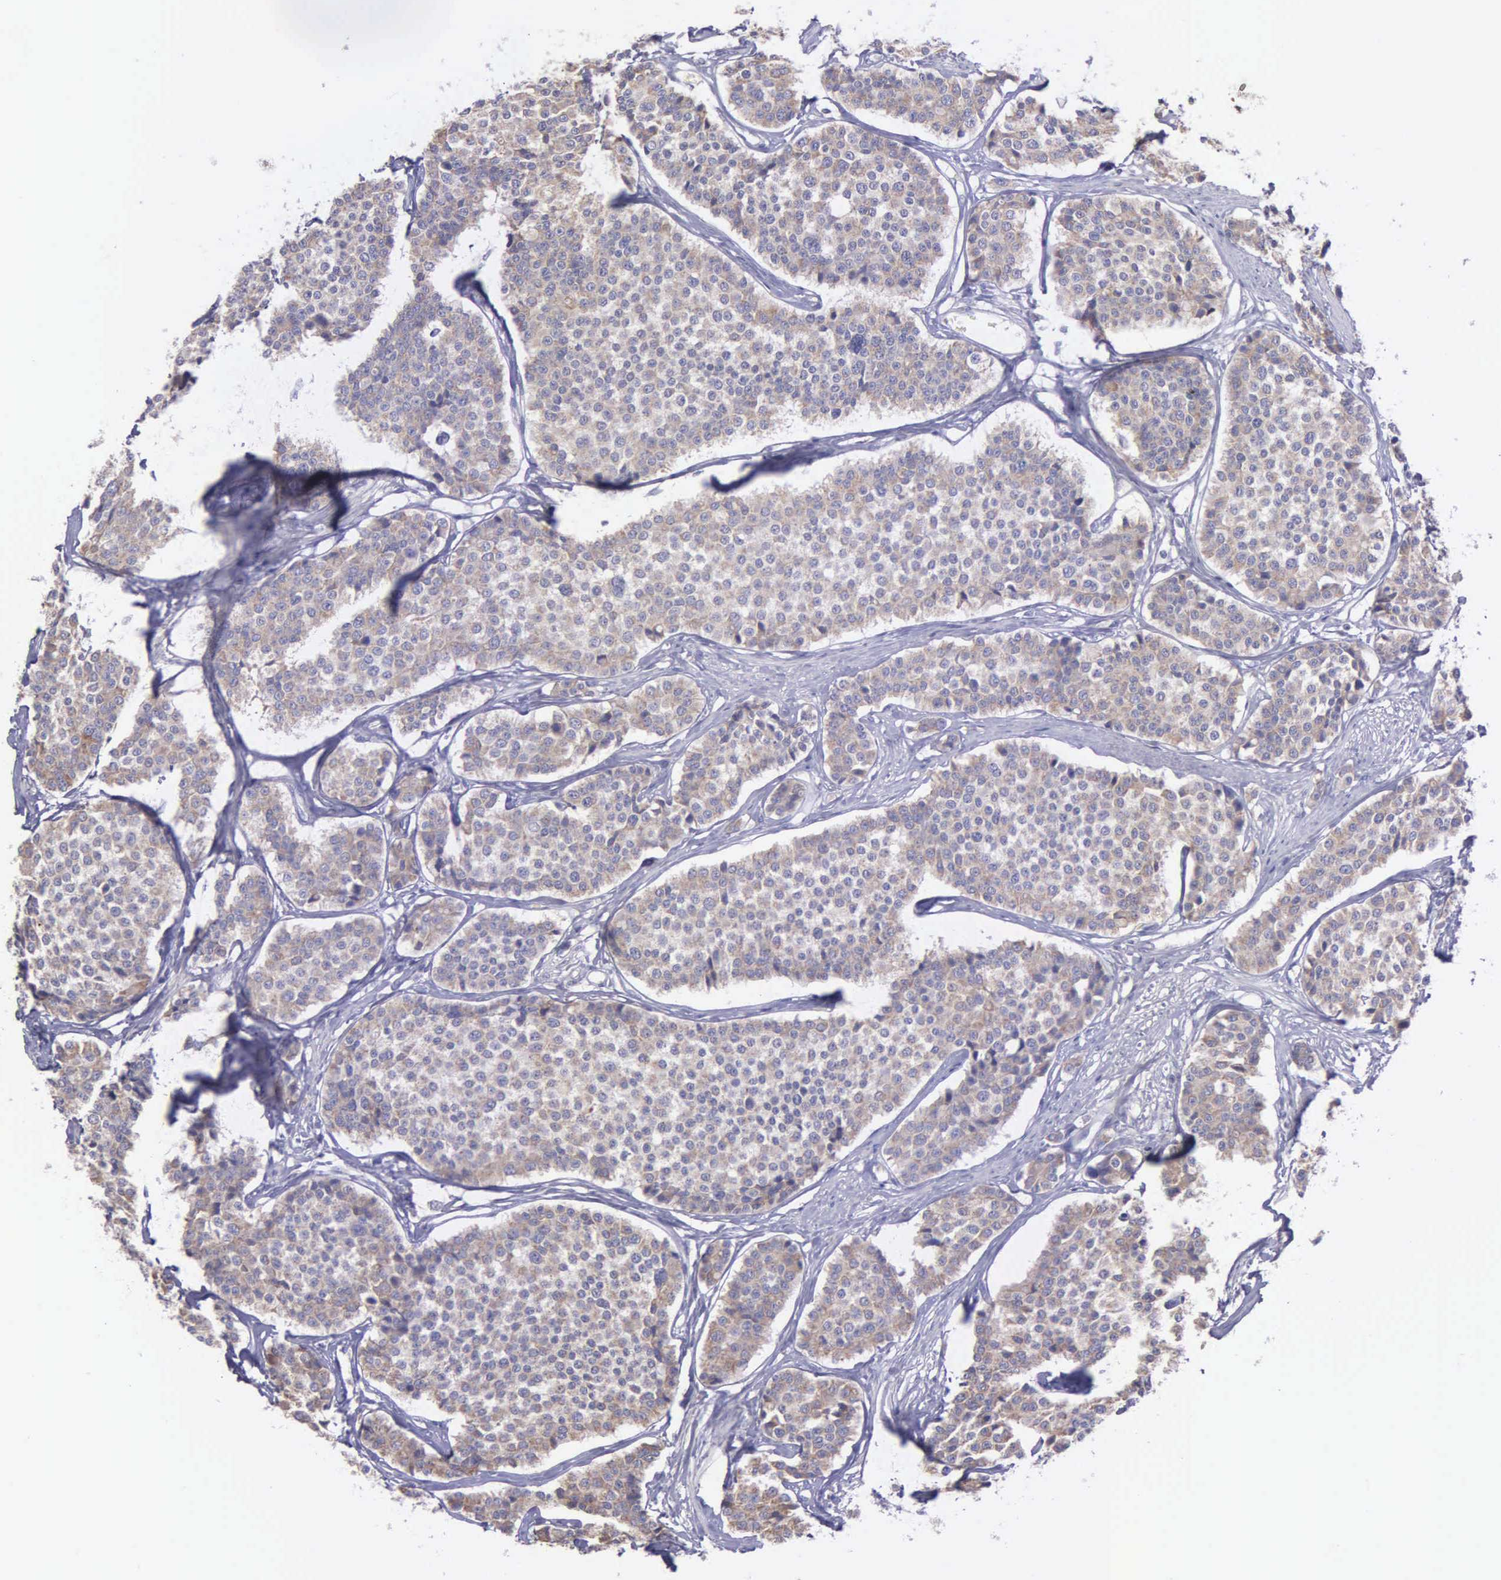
{"staining": {"intensity": "weak", "quantity": ">75%", "location": "cytoplasmic/membranous"}, "tissue": "carcinoid", "cell_type": "Tumor cells", "image_type": "cancer", "snomed": [{"axis": "morphology", "description": "Carcinoid, malignant, NOS"}, {"axis": "topography", "description": "Small intestine"}], "caption": "The image shows staining of malignant carcinoid, revealing weak cytoplasmic/membranous protein staining (brown color) within tumor cells.", "gene": "MIA2", "patient": {"sex": "male", "age": 60}}